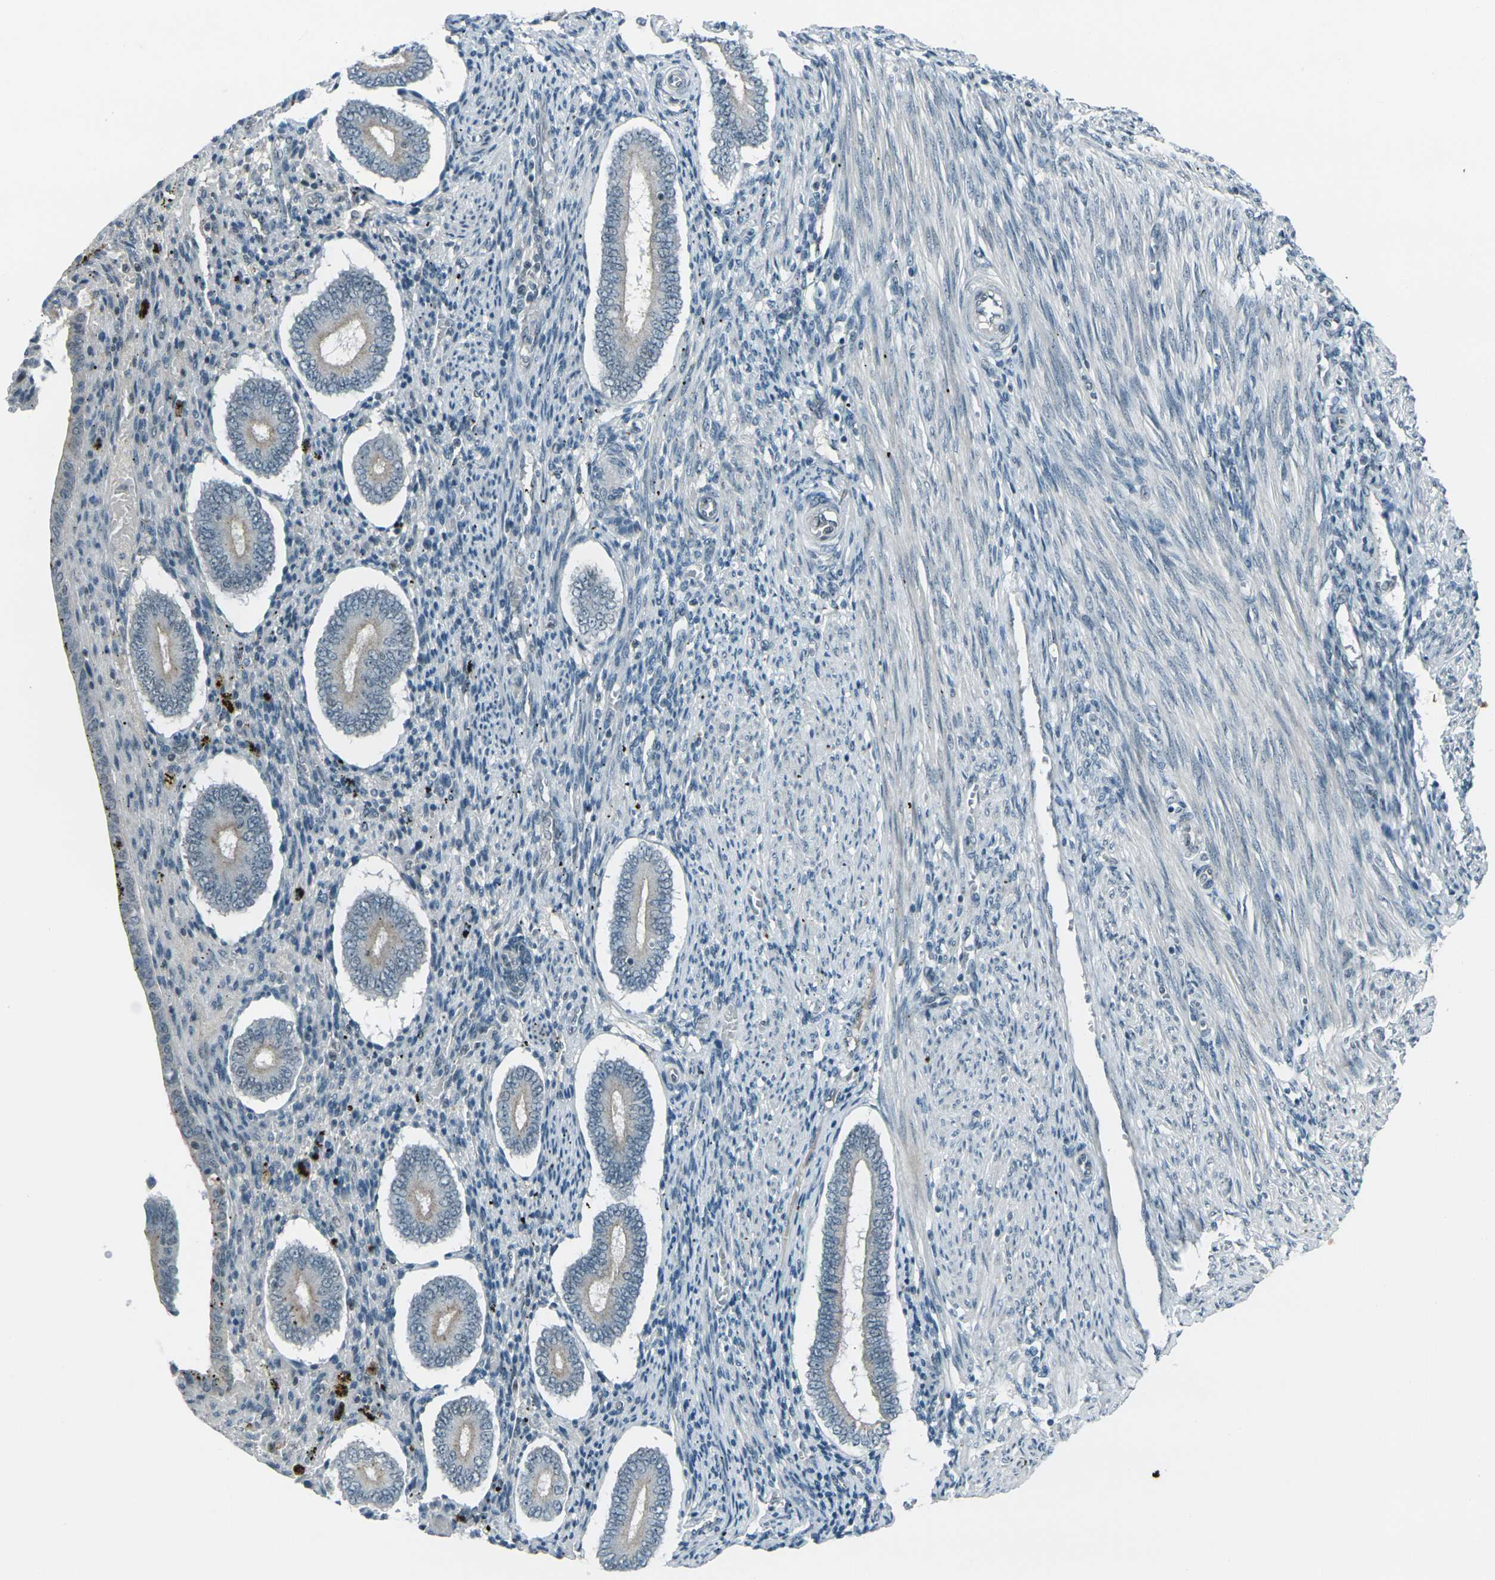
{"staining": {"intensity": "negative", "quantity": "none", "location": "none"}, "tissue": "endometrium", "cell_type": "Cells in endometrial stroma", "image_type": "normal", "snomed": [{"axis": "morphology", "description": "Normal tissue, NOS"}, {"axis": "topography", "description": "Endometrium"}], "caption": "Immunohistochemistry histopathology image of unremarkable endometrium: endometrium stained with DAB displays no significant protein expression in cells in endometrial stroma. (Brightfield microscopy of DAB (3,3'-diaminobenzidine) immunohistochemistry (IHC) at high magnification).", "gene": "GPR19", "patient": {"sex": "female", "age": 42}}